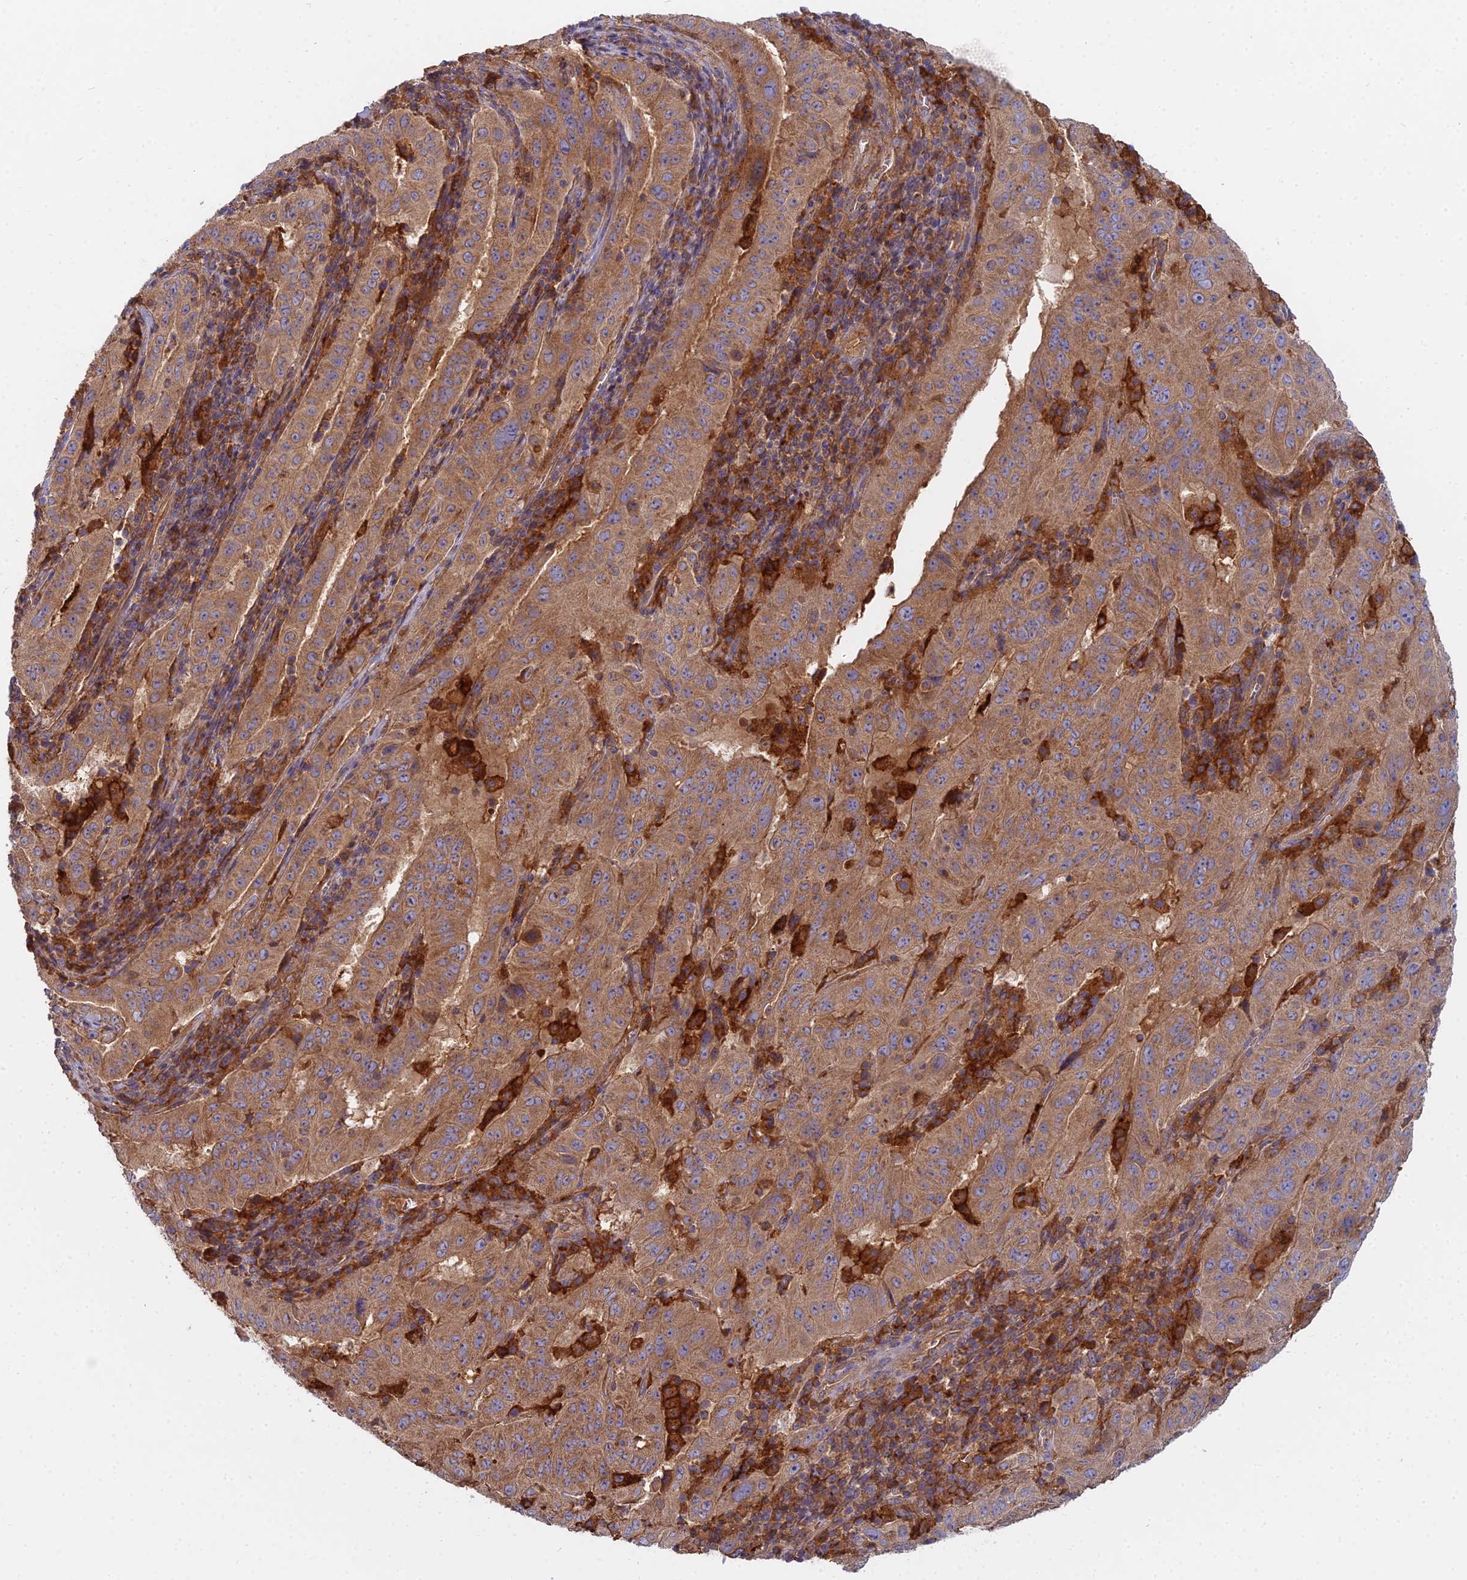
{"staining": {"intensity": "moderate", "quantity": ">75%", "location": "cytoplasmic/membranous"}, "tissue": "pancreatic cancer", "cell_type": "Tumor cells", "image_type": "cancer", "snomed": [{"axis": "morphology", "description": "Adenocarcinoma, NOS"}, {"axis": "topography", "description": "Pancreas"}], "caption": "A micrograph showing moderate cytoplasmic/membranous staining in approximately >75% of tumor cells in pancreatic adenocarcinoma, as visualized by brown immunohistochemical staining.", "gene": "CCDC167", "patient": {"sex": "male", "age": 63}}